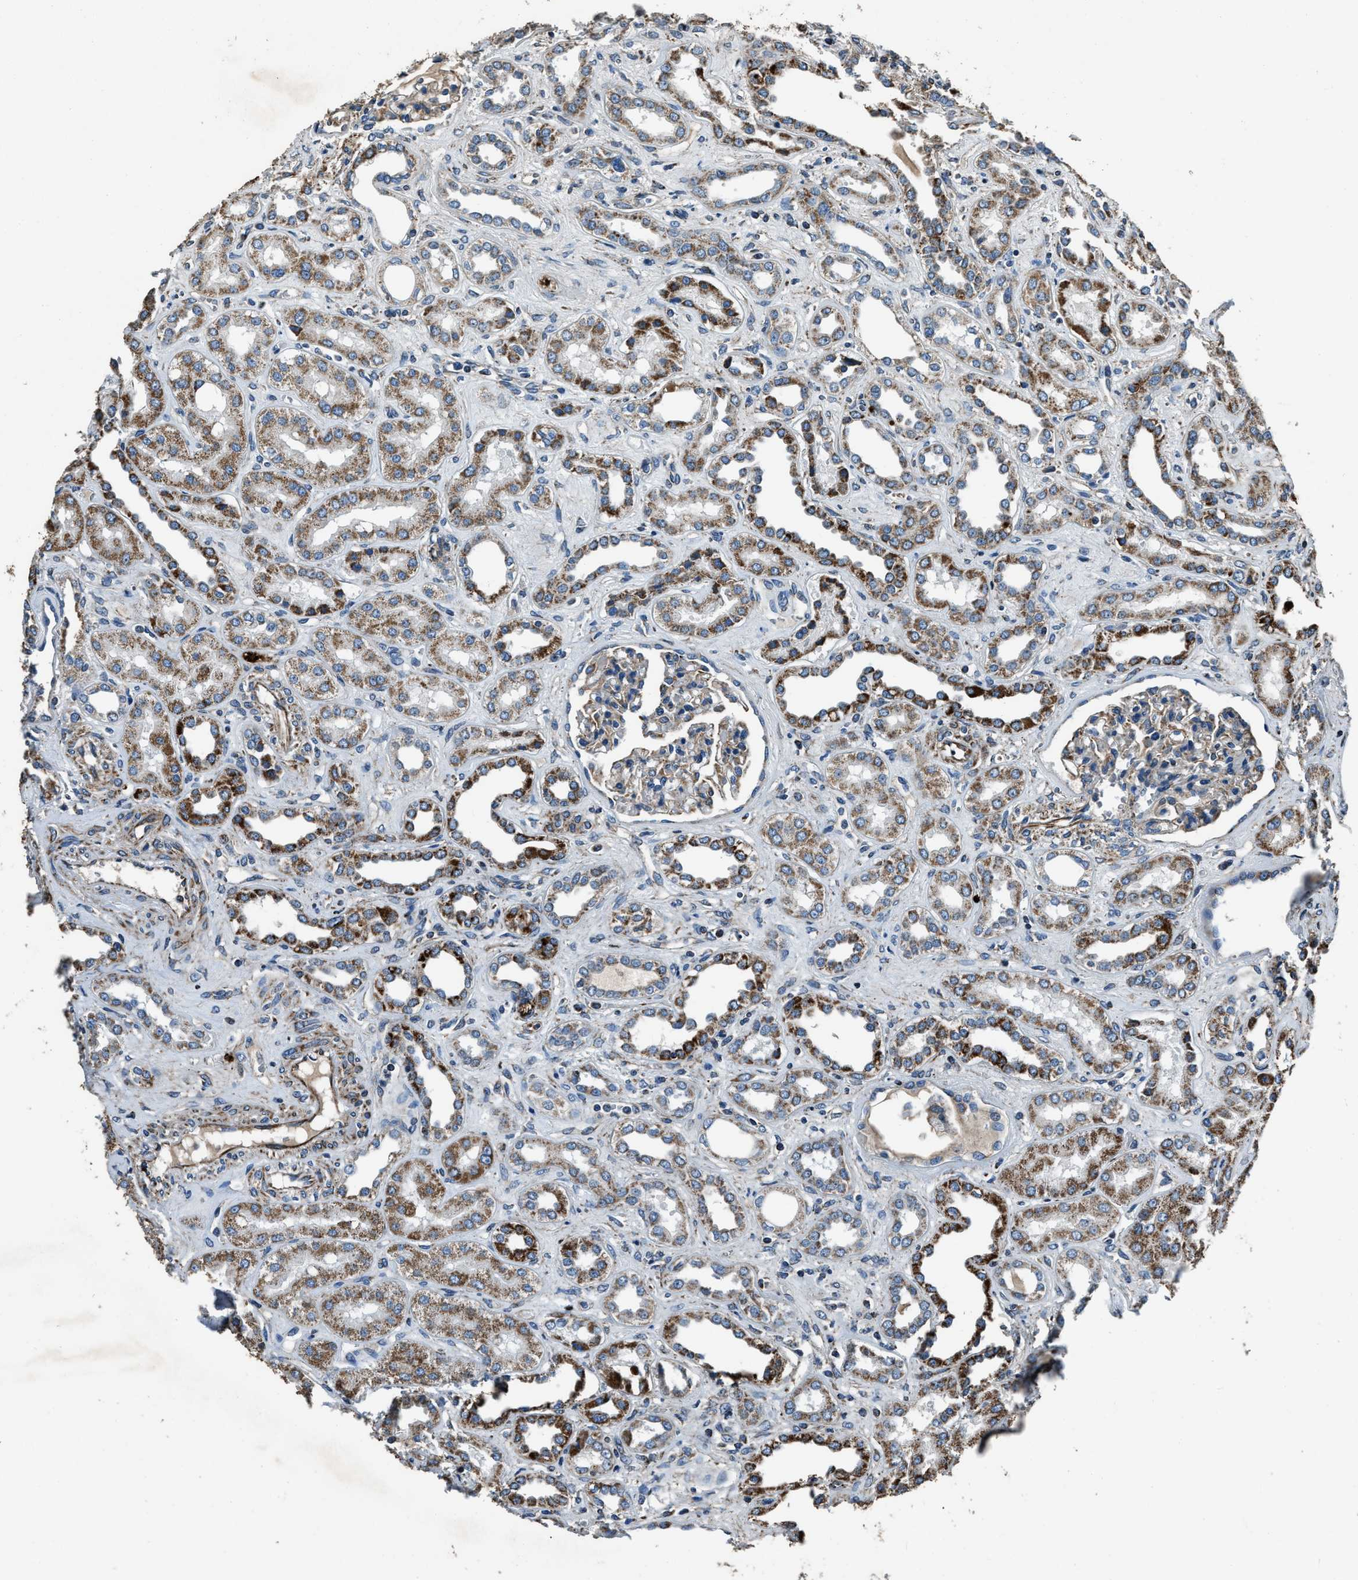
{"staining": {"intensity": "moderate", "quantity": "<25%", "location": "cytoplasmic/membranous"}, "tissue": "kidney", "cell_type": "Cells in glomeruli", "image_type": "normal", "snomed": [{"axis": "morphology", "description": "Normal tissue, NOS"}, {"axis": "topography", "description": "Kidney"}], "caption": "Immunohistochemical staining of normal human kidney exhibits low levels of moderate cytoplasmic/membranous positivity in about <25% of cells in glomeruli. (DAB IHC, brown staining for protein, blue staining for nuclei).", "gene": "OGDH", "patient": {"sex": "male", "age": 59}}